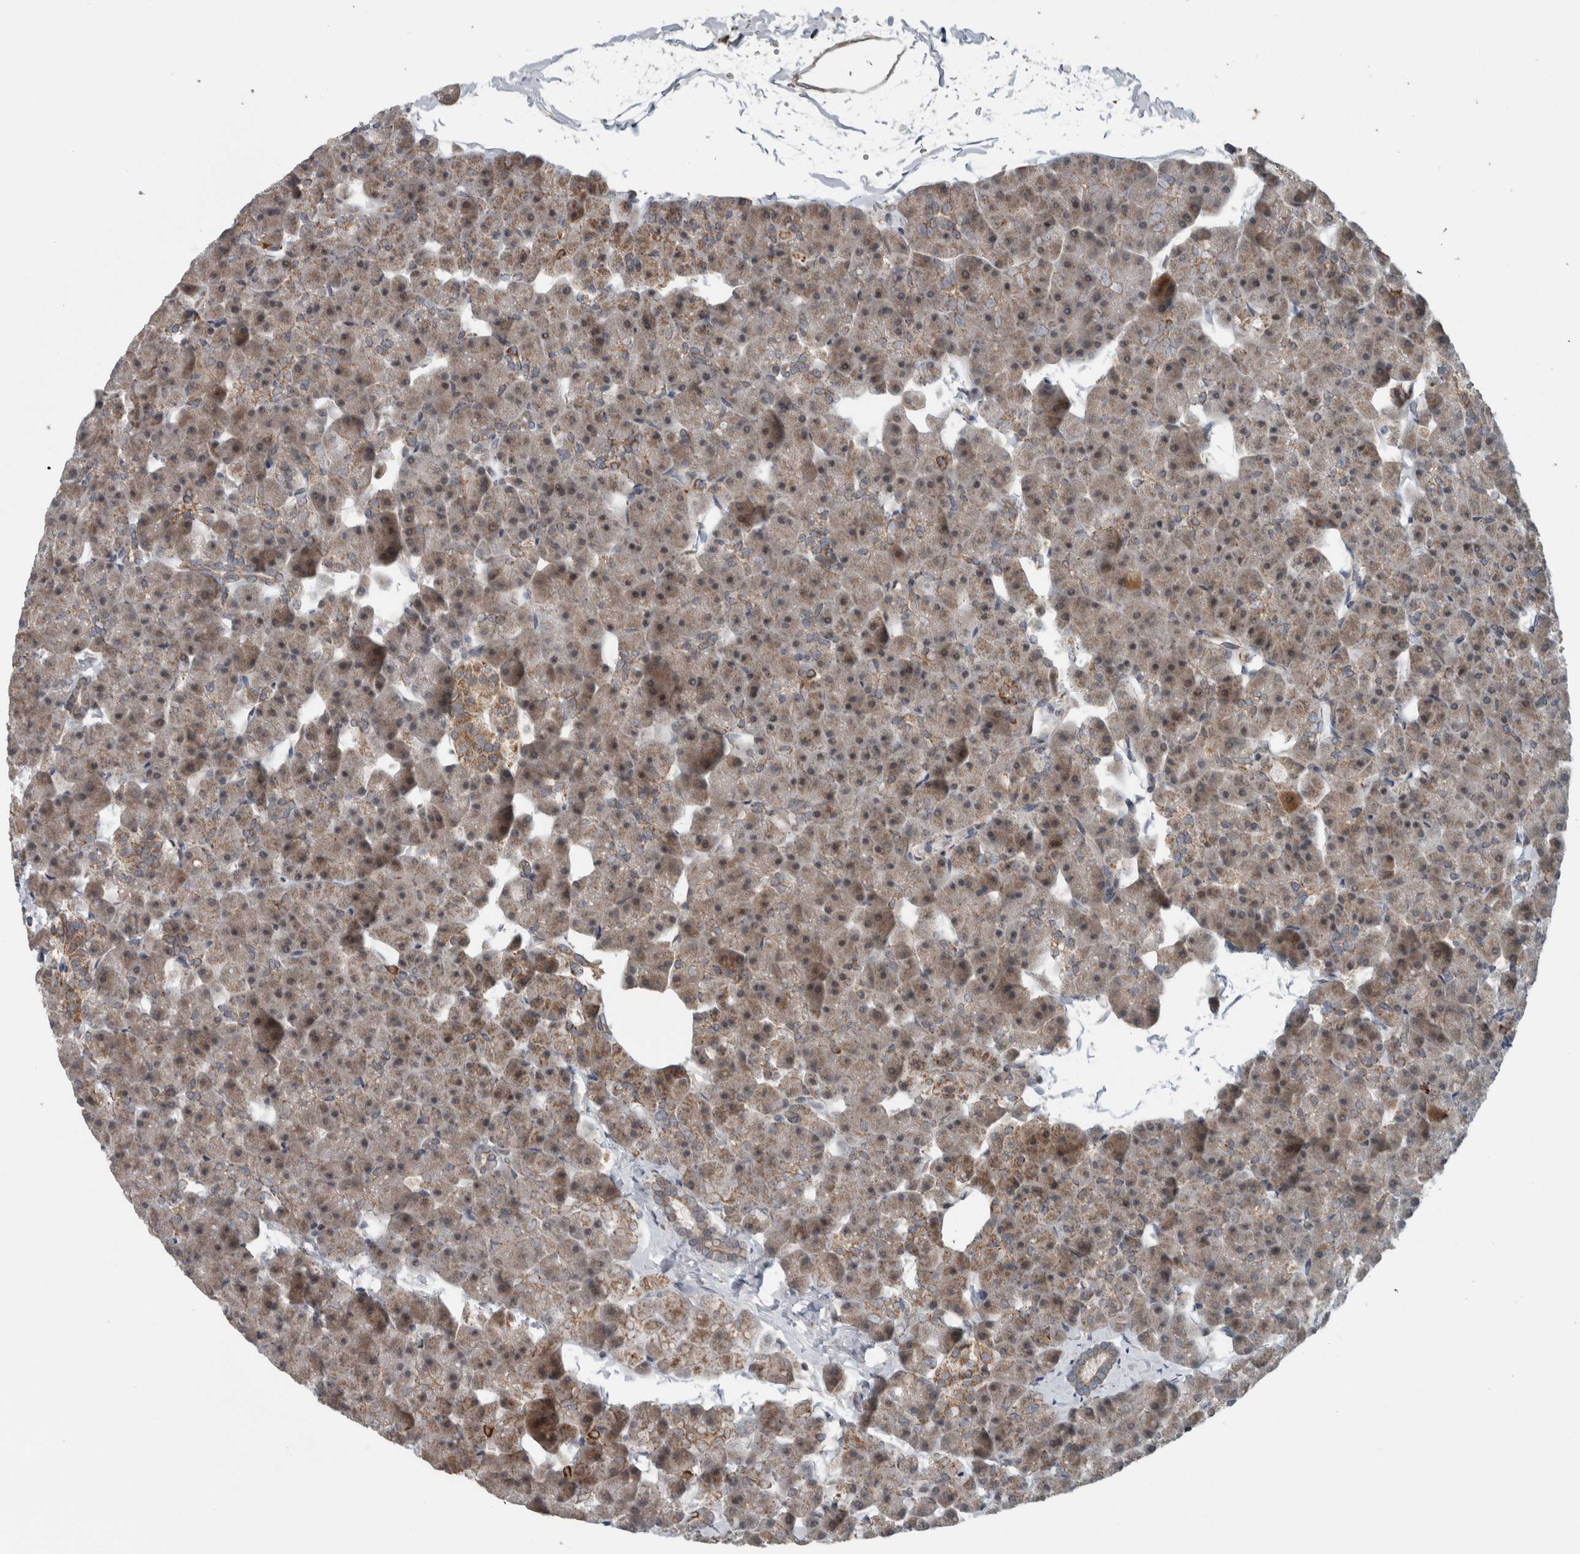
{"staining": {"intensity": "moderate", "quantity": "25%-75%", "location": "cytoplasmic/membranous"}, "tissue": "pancreas", "cell_type": "Exocrine glandular cells", "image_type": "normal", "snomed": [{"axis": "morphology", "description": "Normal tissue, NOS"}, {"axis": "topography", "description": "Pancreas"}], "caption": "Immunohistochemistry of benign pancreas demonstrates medium levels of moderate cytoplasmic/membranous staining in approximately 25%-75% of exocrine glandular cells. The staining was performed using DAB (3,3'-diaminobenzidine) to visualize the protein expression in brown, while the nuclei were stained in blue with hematoxylin (Magnification: 20x).", "gene": "GBA2", "patient": {"sex": "male", "age": 35}}